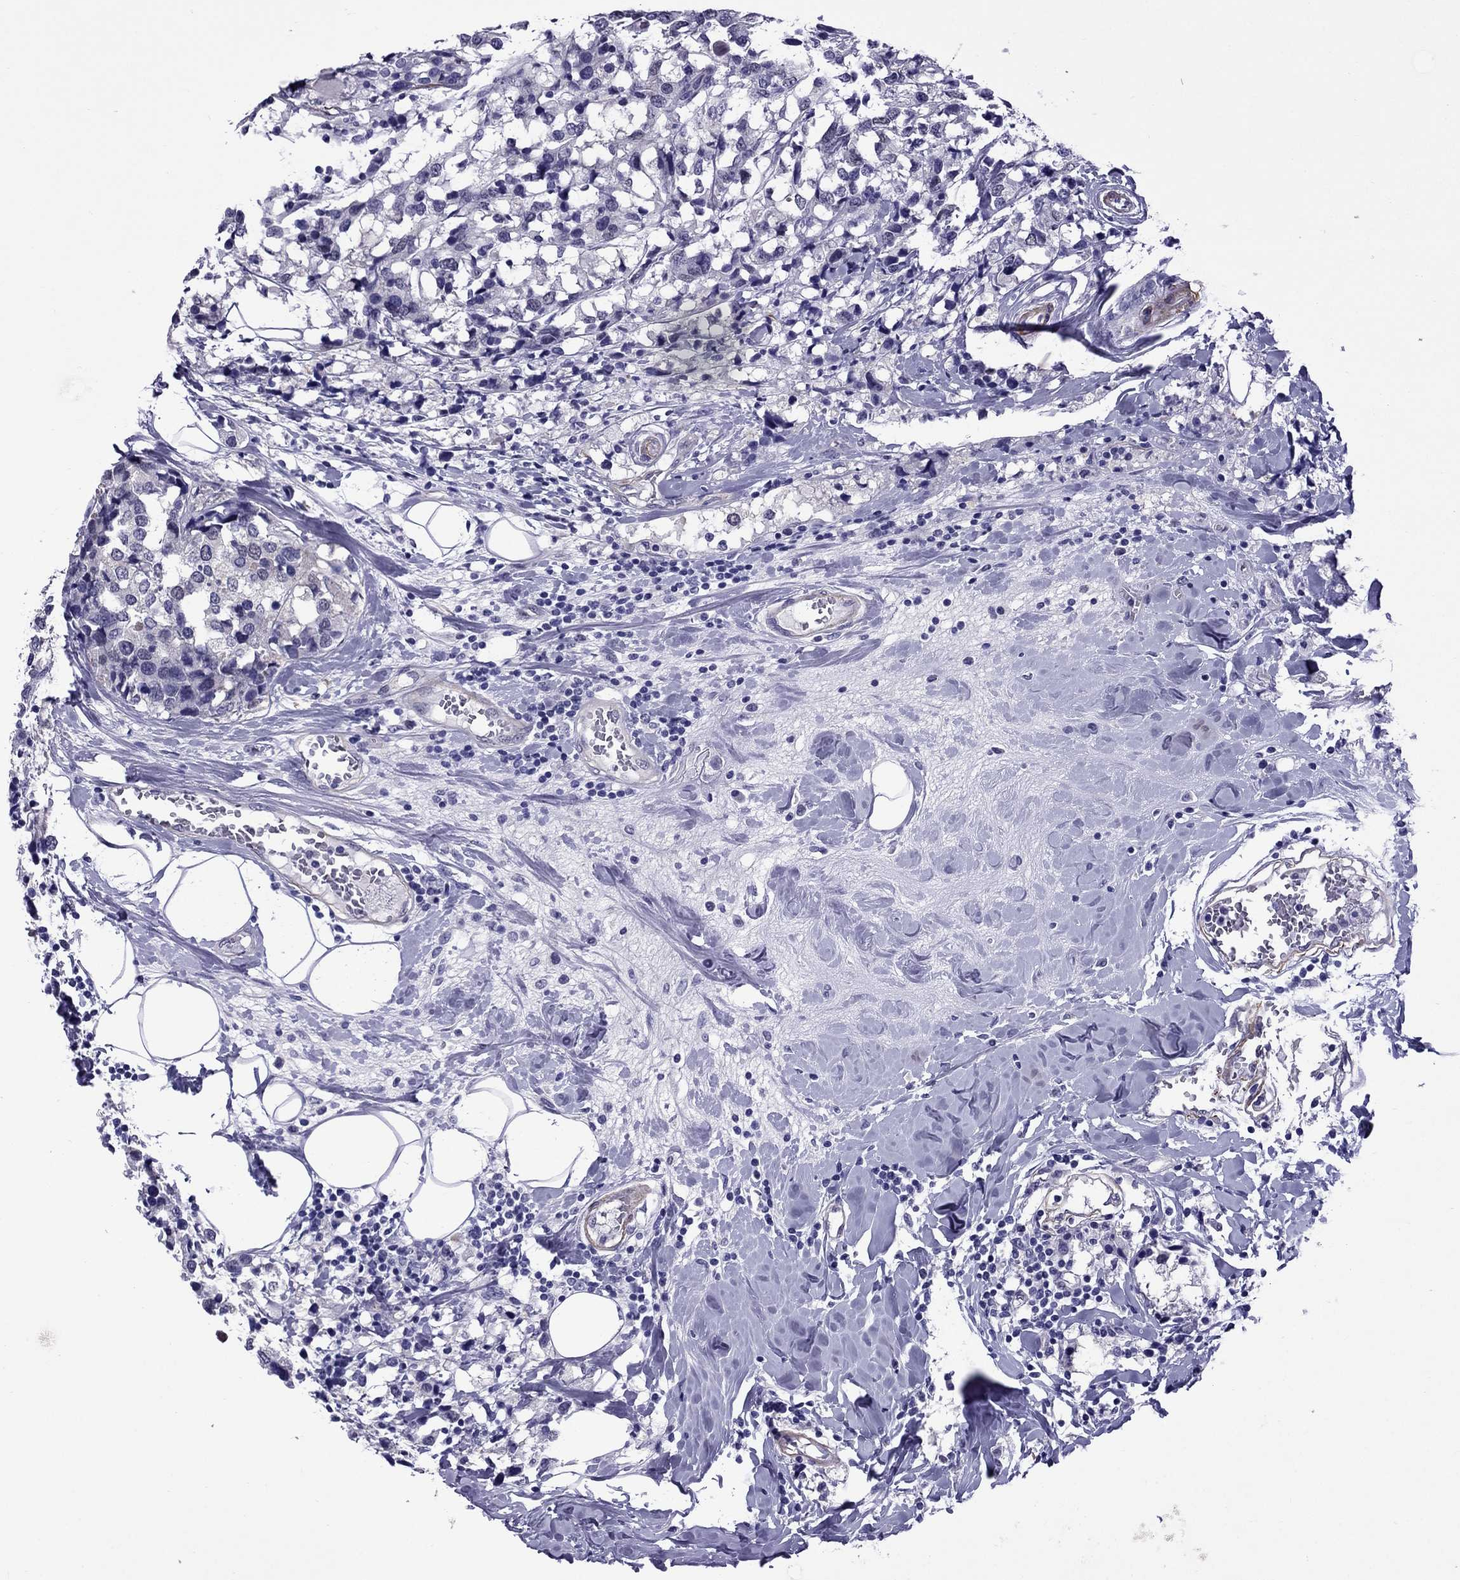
{"staining": {"intensity": "negative", "quantity": "none", "location": "none"}, "tissue": "breast cancer", "cell_type": "Tumor cells", "image_type": "cancer", "snomed": [{"axis": "morphology", "description": "Lobular carcinoma"}, {"axis": "topography", "description": "Breast"}], "caption": "High power microscopy photomicrograph of an immunohistochemistry (IHC) image of breast cancer (lobular carcinoma), revealing no significant positivity in tumor cells.", "gene": "CHRNA5", "patient": {"sex": "female", "age": 59}}